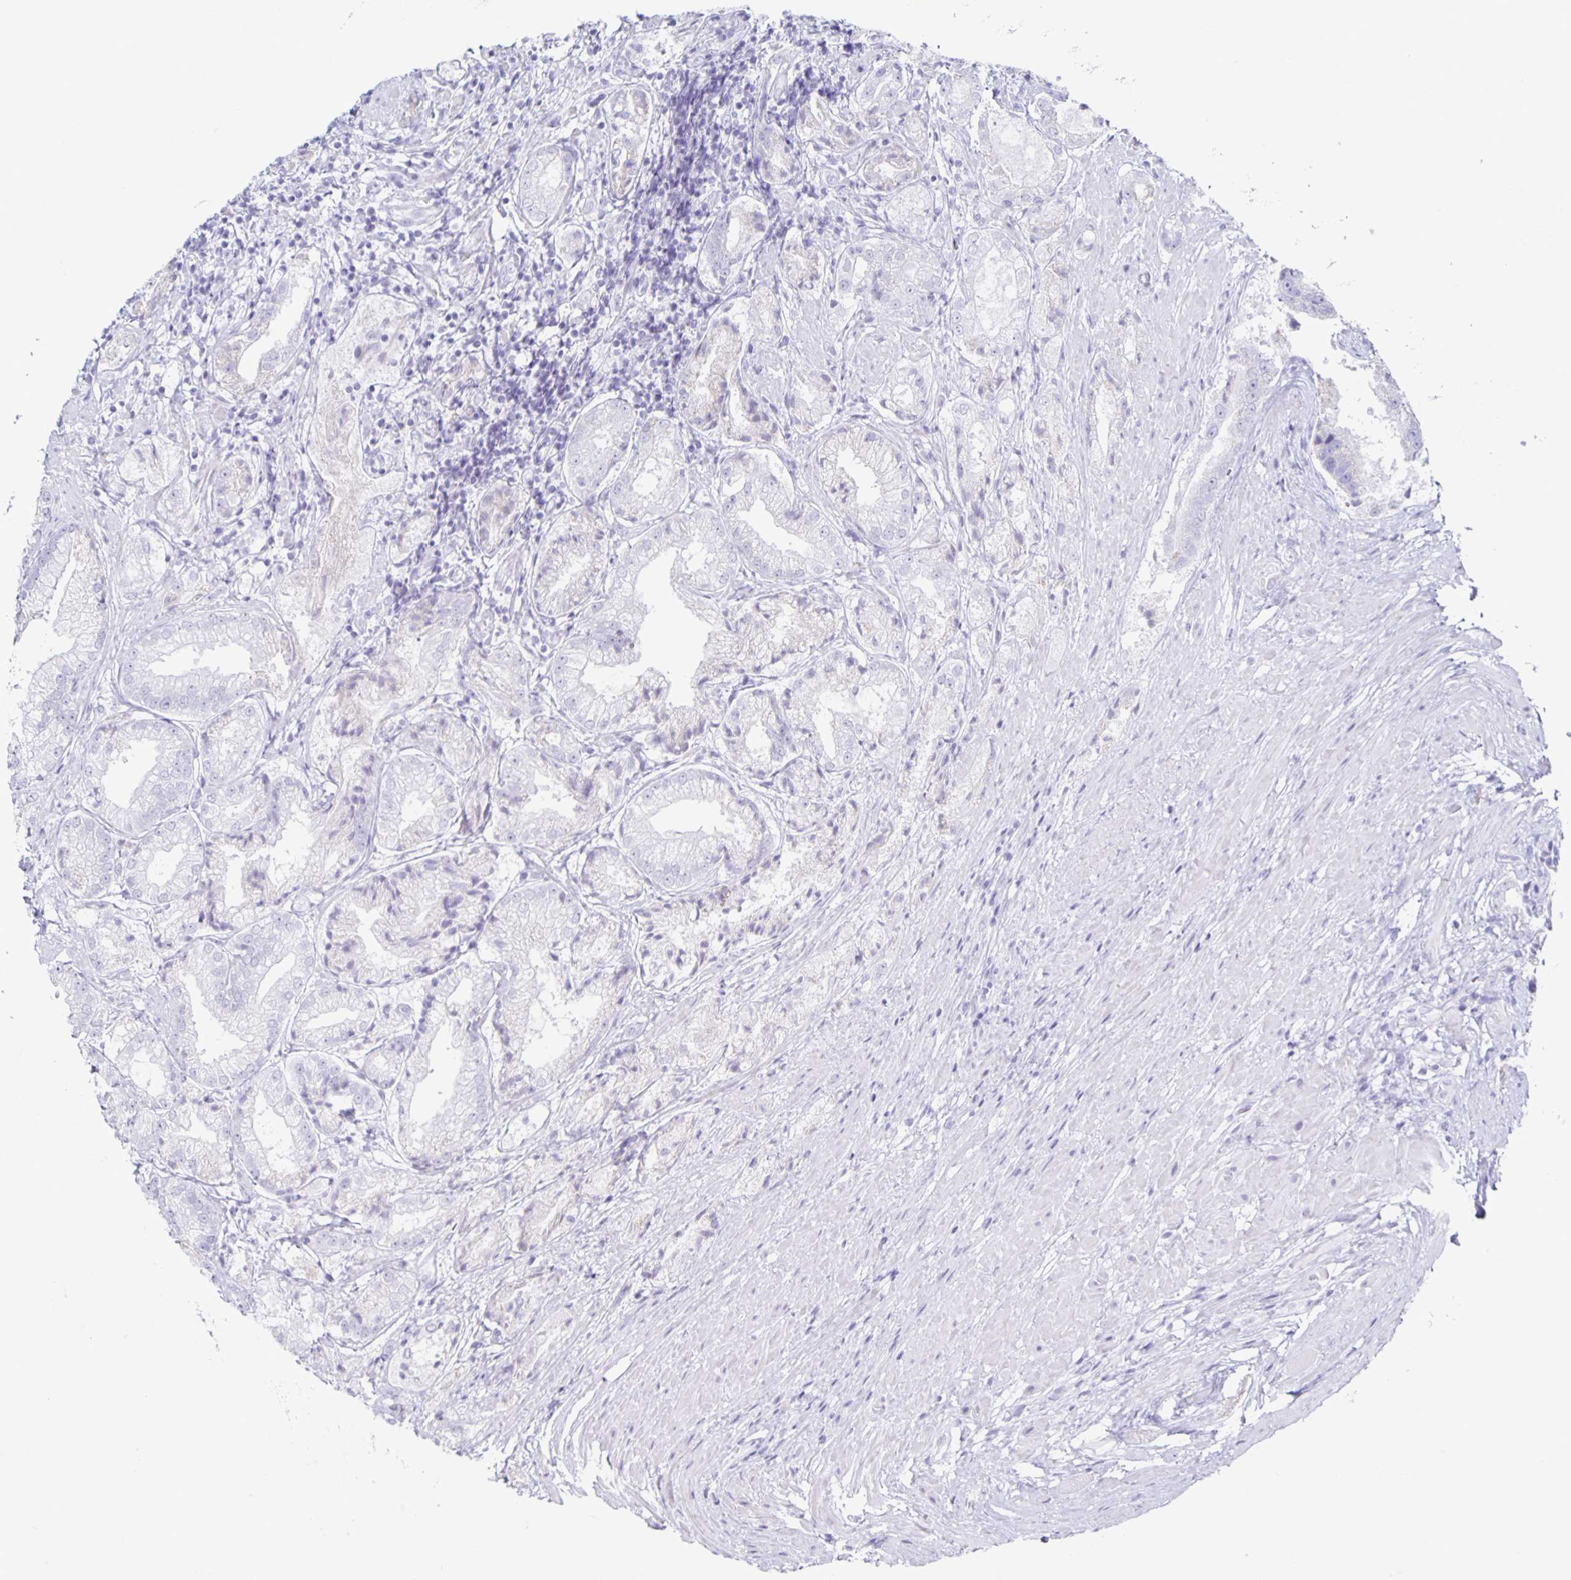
{"staining": {"intensity": "negative", "quantity": "none", "location": "none"}, "tissue": "prostate cancer", "cell_type": "Tumor cells", "image_type": "cancer", "snomed": [{"axis": "morphology", "description": "Adenocarcinoma, High grade"}, {"axis": "topography", "description": "Prostate"}], "caption": "Tumor cells are negative for protein expression in human prostate high-grade adenocarcinoma.", "gene": "CT45A5", "patient": {"sex": "male", "age": 61}}